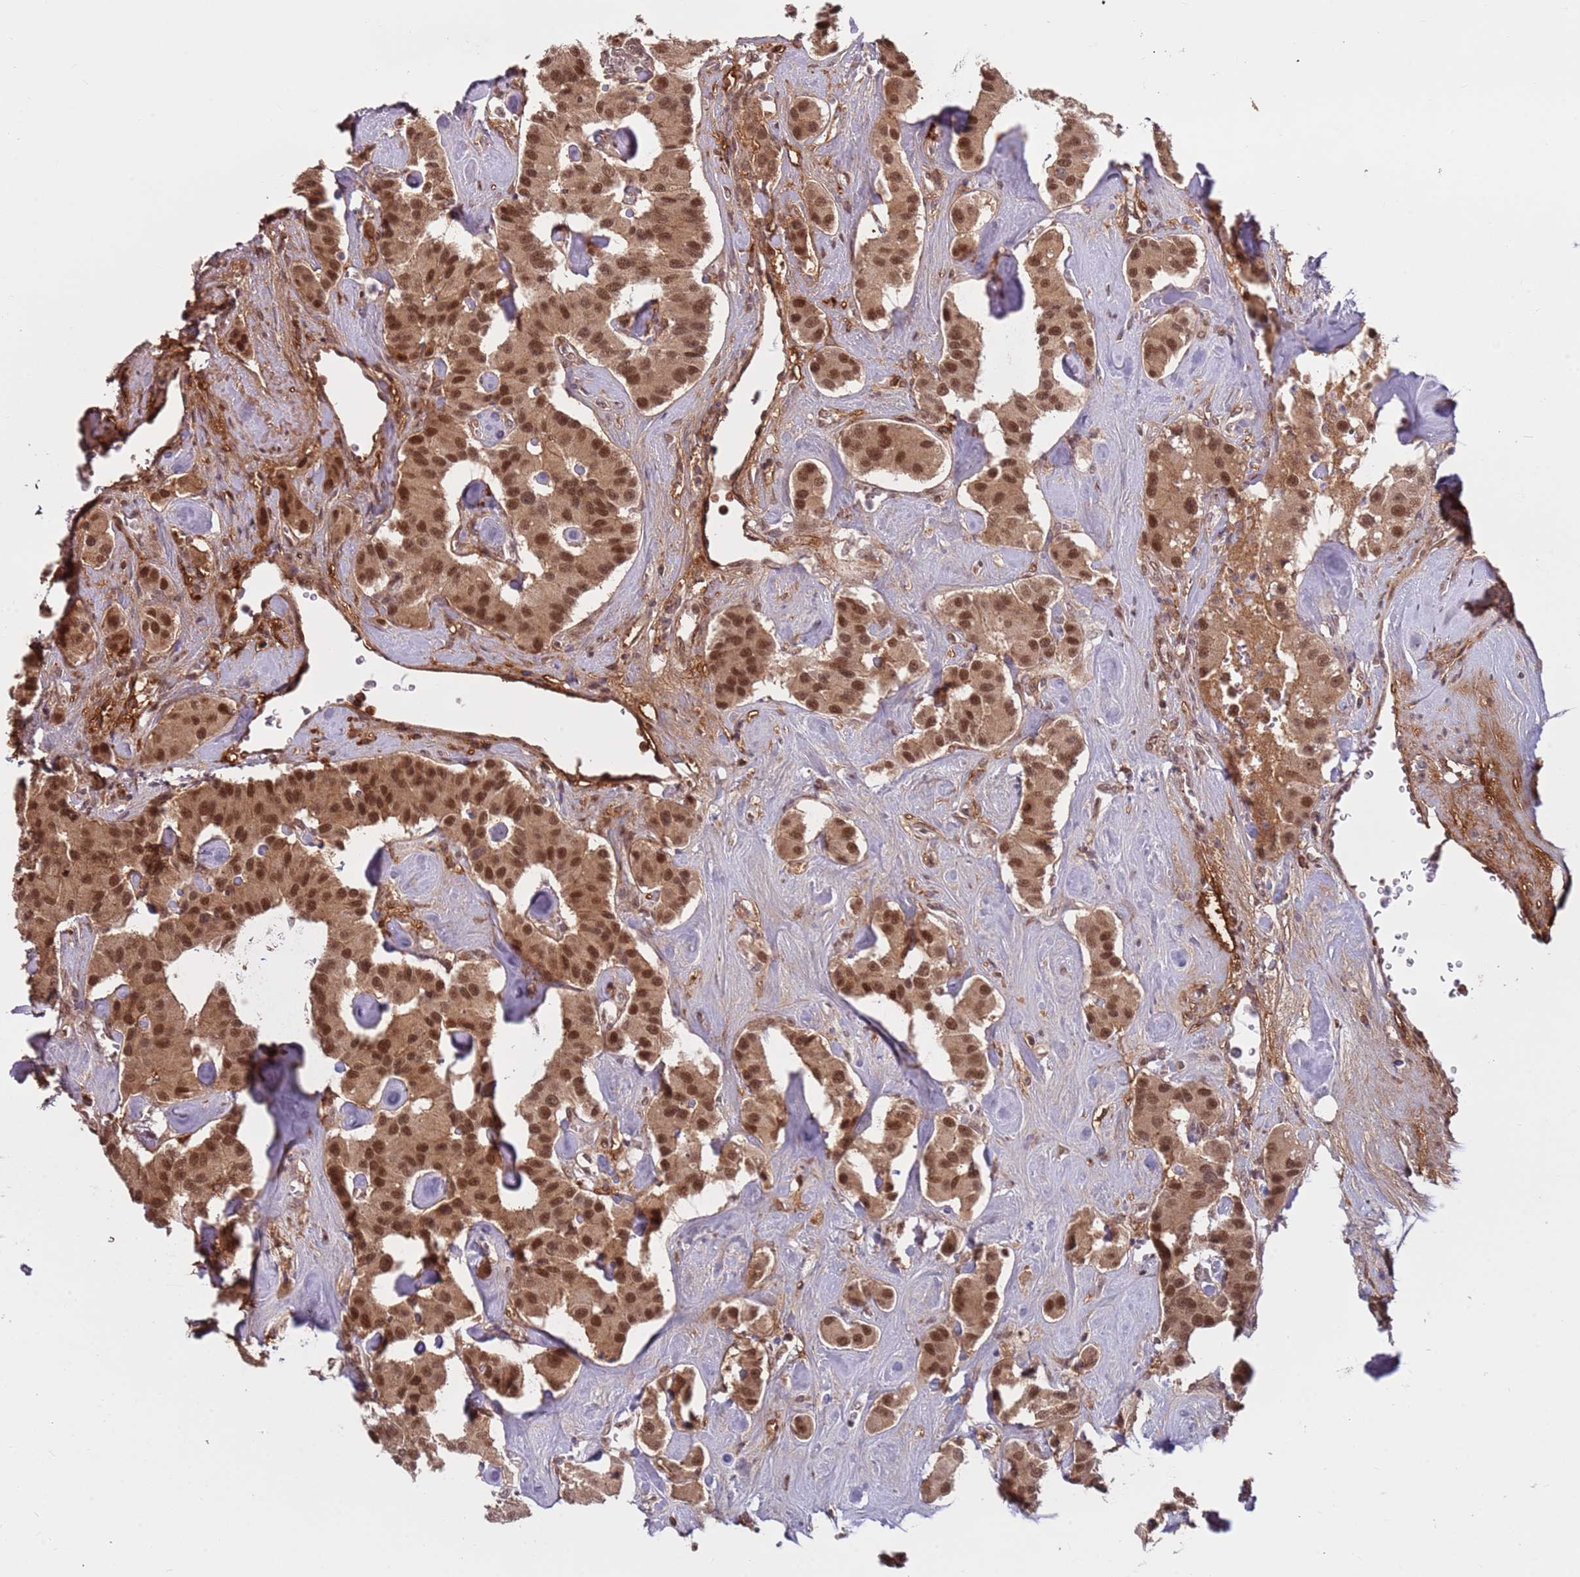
{"staining": {"intensity": "moderate", "quantity": ">75%", "location": "cytoplasmic/membranous,nuclear"}, "tissue": "carcinoid", "cell_type": "Tumor cells", "image_type": "cancer", "snomed": [{"axis": "morphology", "description": "Carcinoid, malignant, NOS"}, {"axis": "topography", "description": "Pancreas"}], "caption": "Carcinoid was stained to show a protein in brown. There is medium levels of moderate cytoplasmic/membranous and nuclear positivity in about >75% of tumor cells. (brown staining indicates protein expression, while blue staining denotes nuclei).", "gene": "POLR3H", "patient": {"sex": "male", "age": 41}}